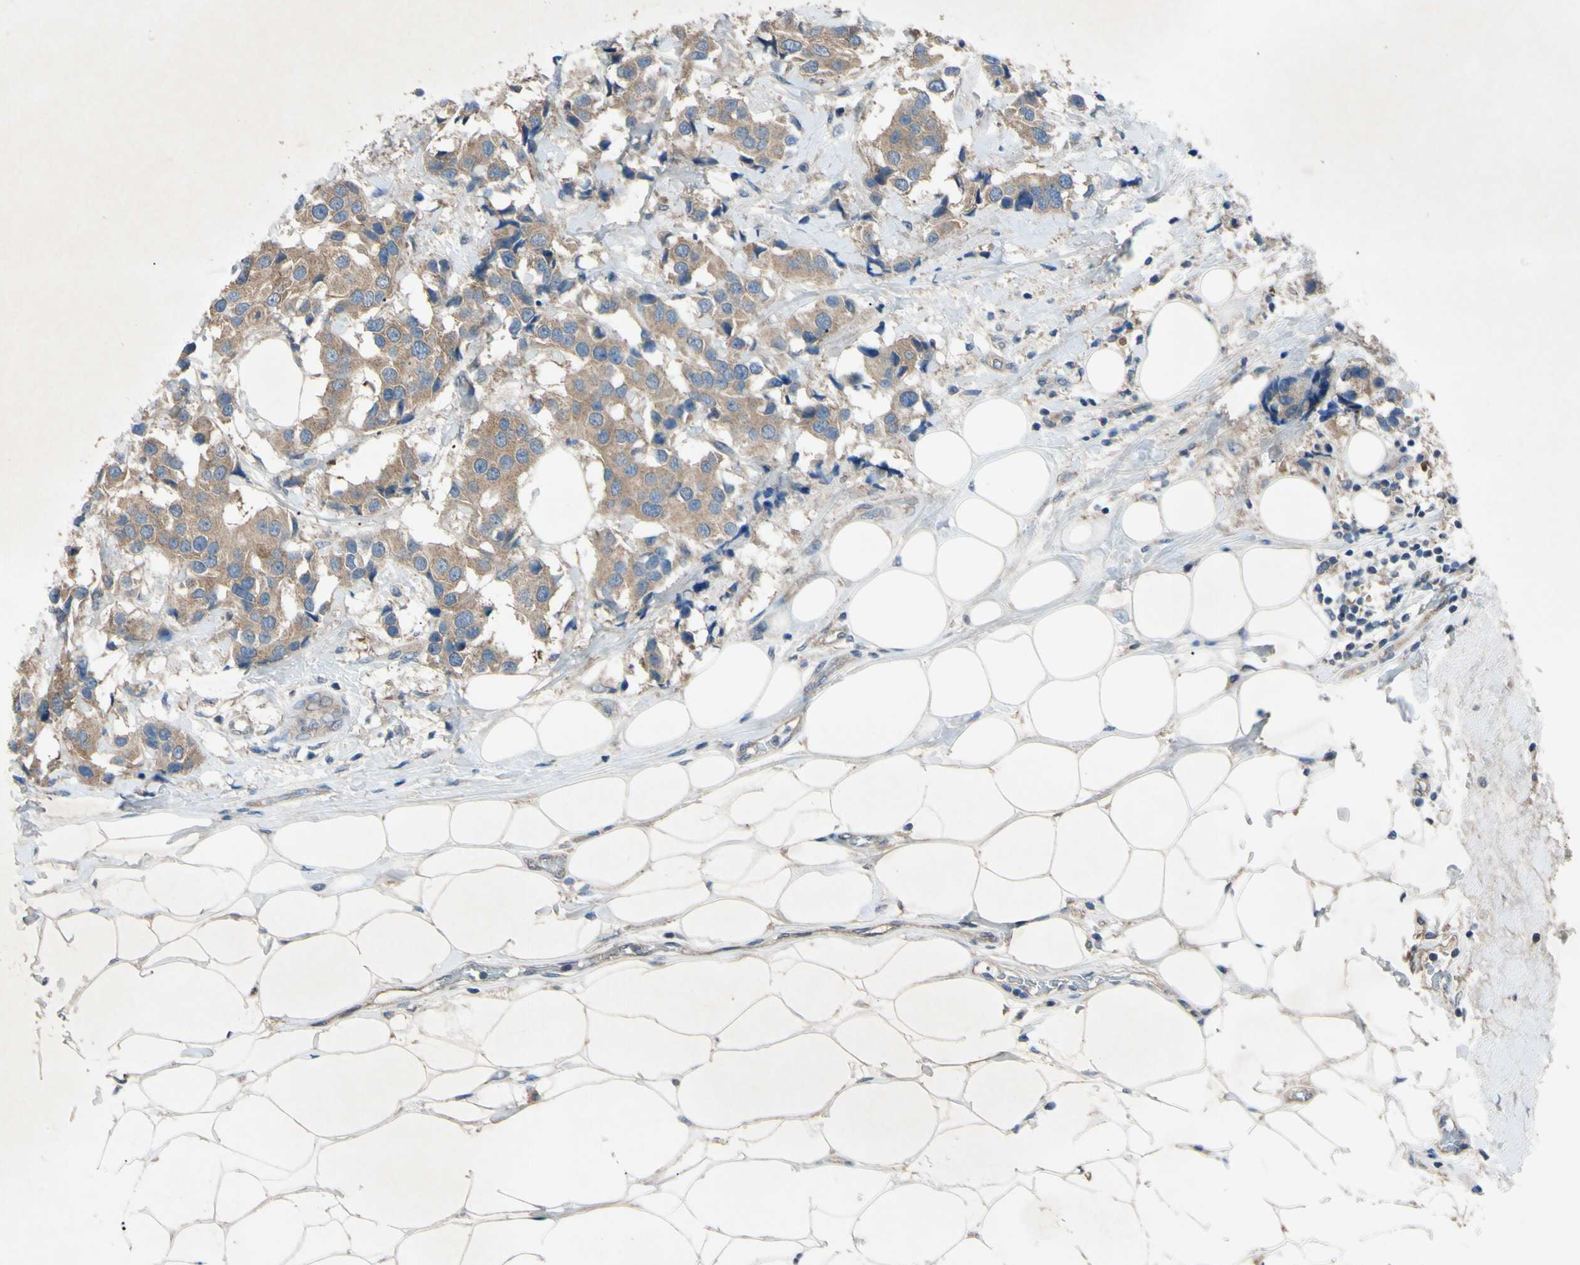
{"staining": {"intensity": "moderate", "quantity": ">75%", "location": "cytoplasmic/membranous"}, "tissue": "breast cancer", "cell_type": "Tumor cells", "image_type": "cancer", "snomed": [{"axis": "morphology", "description": "Normal tissue, NOS"}, {"axis": "morphology", "description": "Duct carcinoma"}, {"axis": "topography", "description": "Breast"}], "caption": "Immunohistochemical staining of breast infiltrating ductal carcinoma displays moderate cytoplasmic/membranous protein positivity in approximately >75% of tumor cells.", "gene": "HILPDA", "patient": {"sex": "female", "age": 39}}